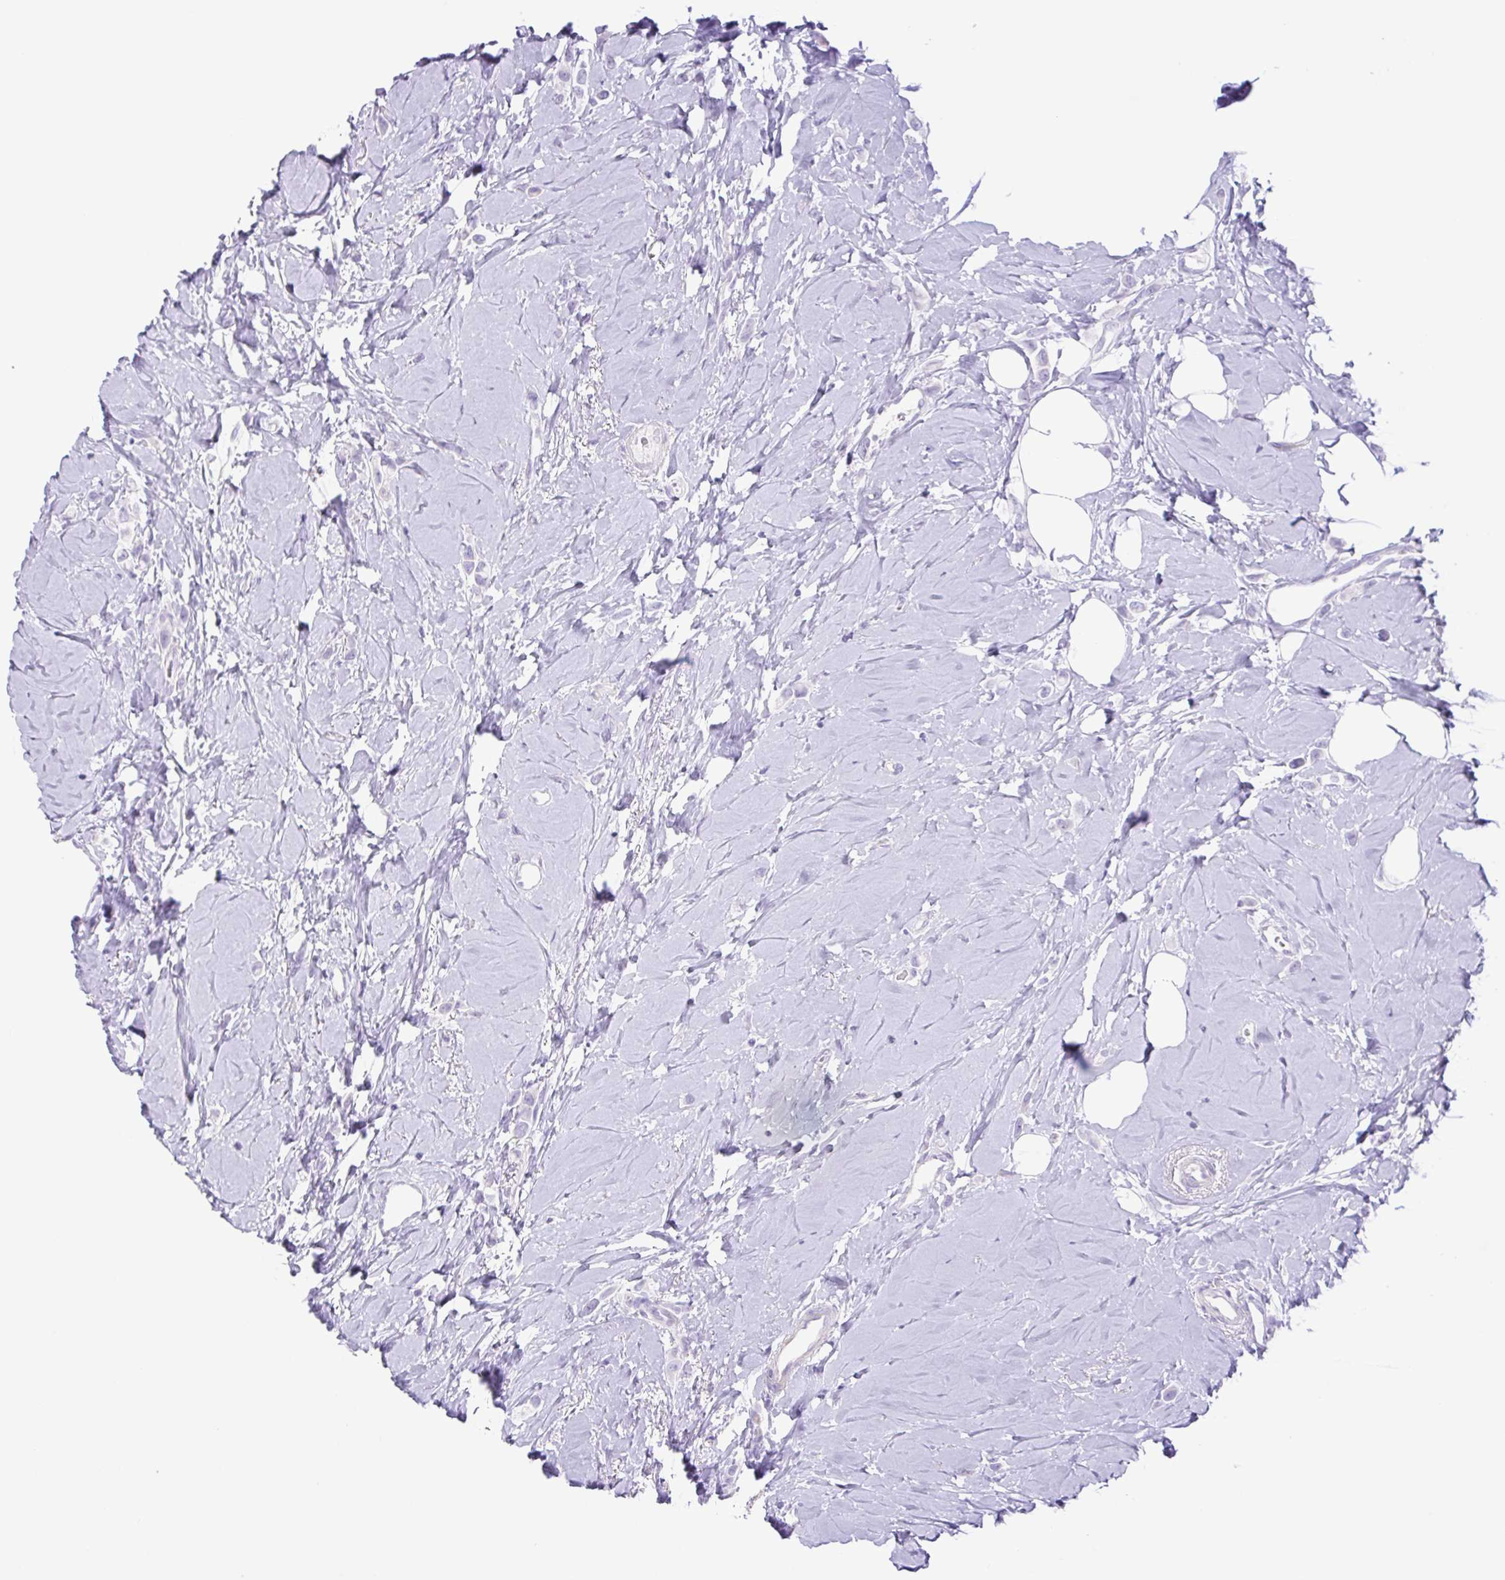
{"staining": {"intensity": "negative", "quantity": "none", "location": "none"}, "tissue": "breast cancer", "cell_type": "Tumor cells", "image_type": "cancer", "snomed": [{"axis": "morphology", "description": "Lobular carcinoma"}, {"axis": "topography", "description": "Breast"}], "caption": "Immunohistochemistry (IHC) photomicrograph of neoplastic tissue: lobular carcinoma (breast) stained with DAB (3,3'-diaminobenzidine) reveals no significant protein staining in tumor cells.", "gene": "CDSN", "patient": {"sex": "female", "age": 66}}